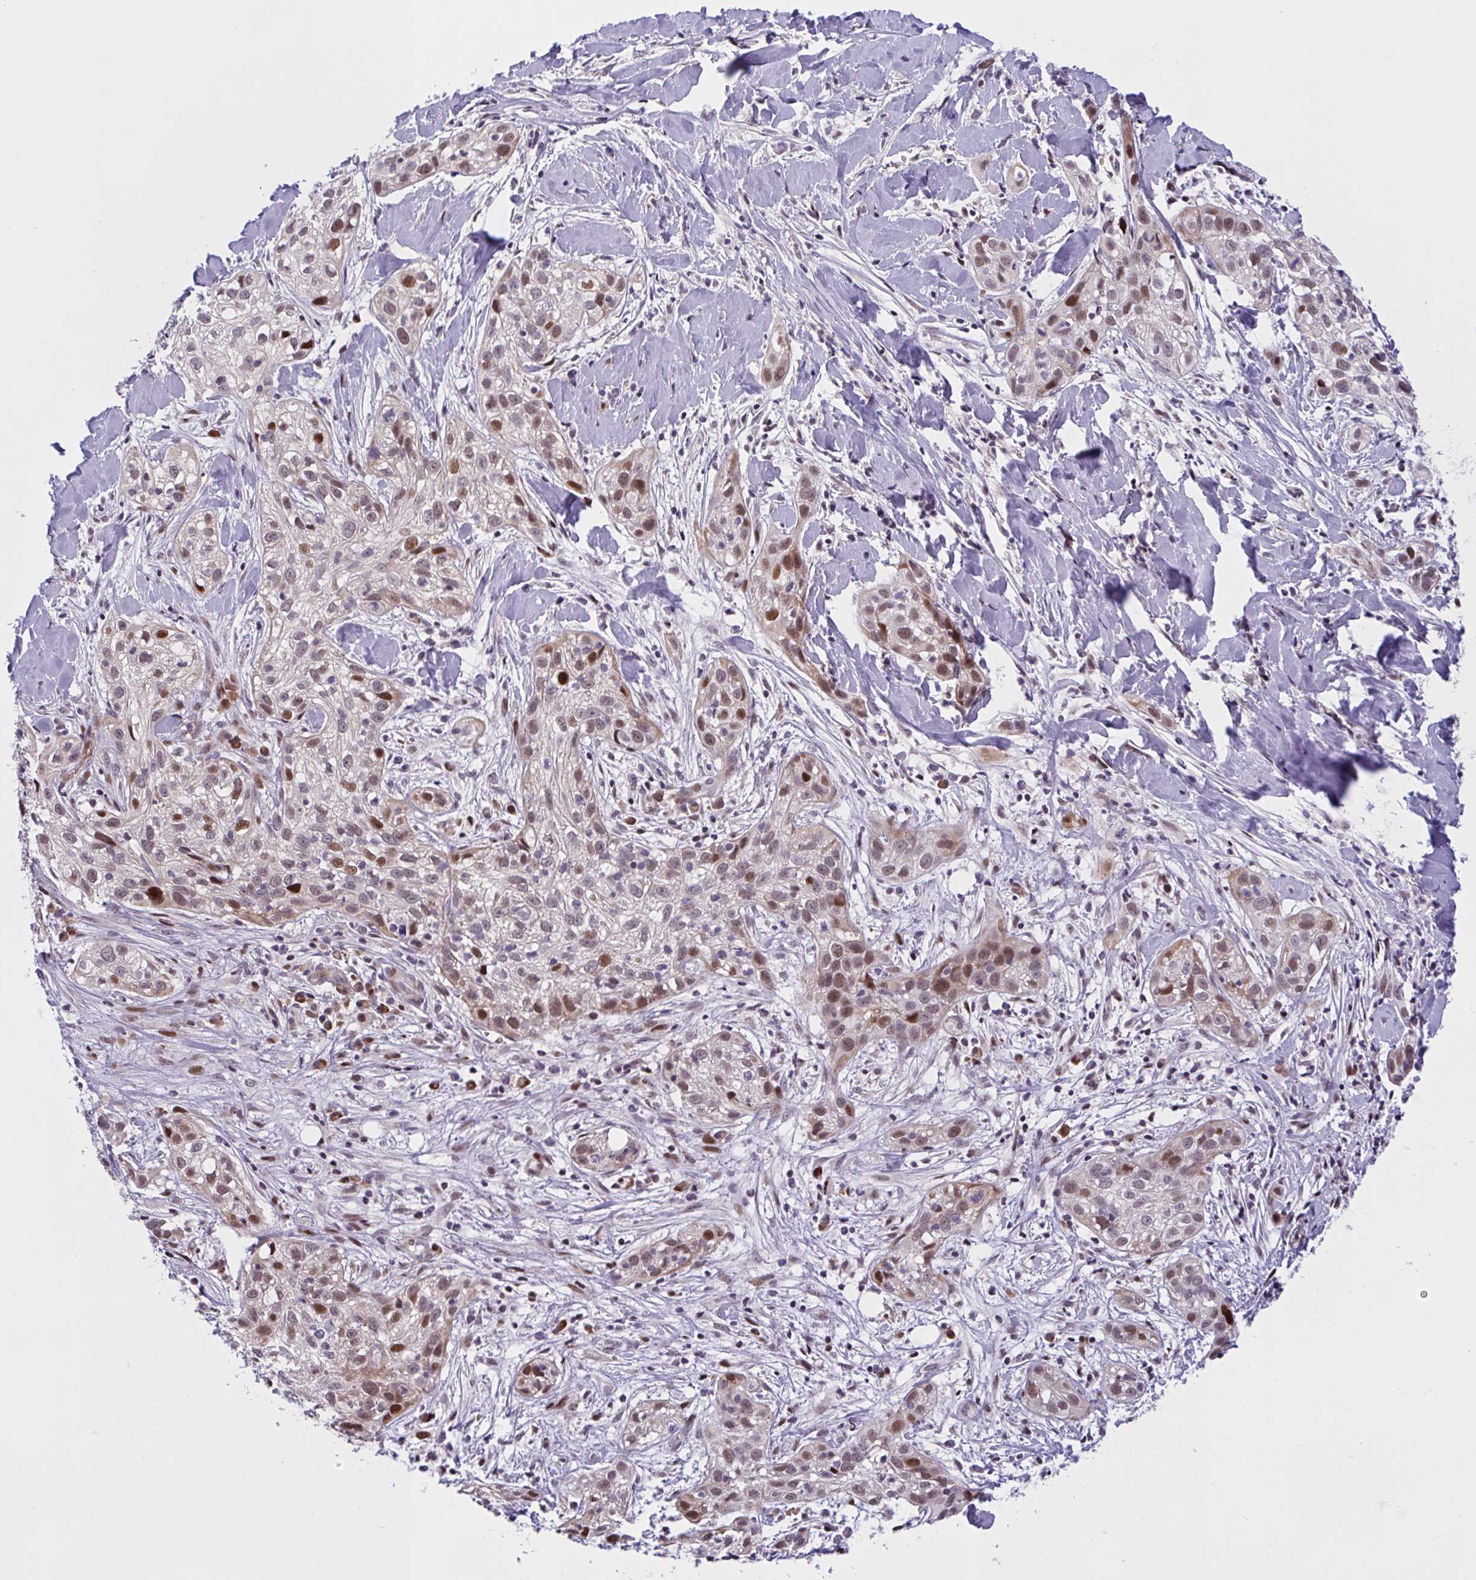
{"staining": {"intensity": "moderate", "quantity": "25%-75%", "location": "nuclear"}, "tissue": "skin cancer", "cell_type": "Tumor cells", "image_type": "cancer", "snomed": [{"axis": "morphology", "description": "Squamous cell carcinoma, NOS"}, {"axis": "topography", "description": "Skin"}], "caption": "About 25%-75% of tumor cells in skin cancer (squamous cell carcinoma) exhibit moderate nuclear protein staining as visualized by brown immunohistochemical staining.", "gene": "RBL1", "patient": {"sex": "male", "age": 82}}